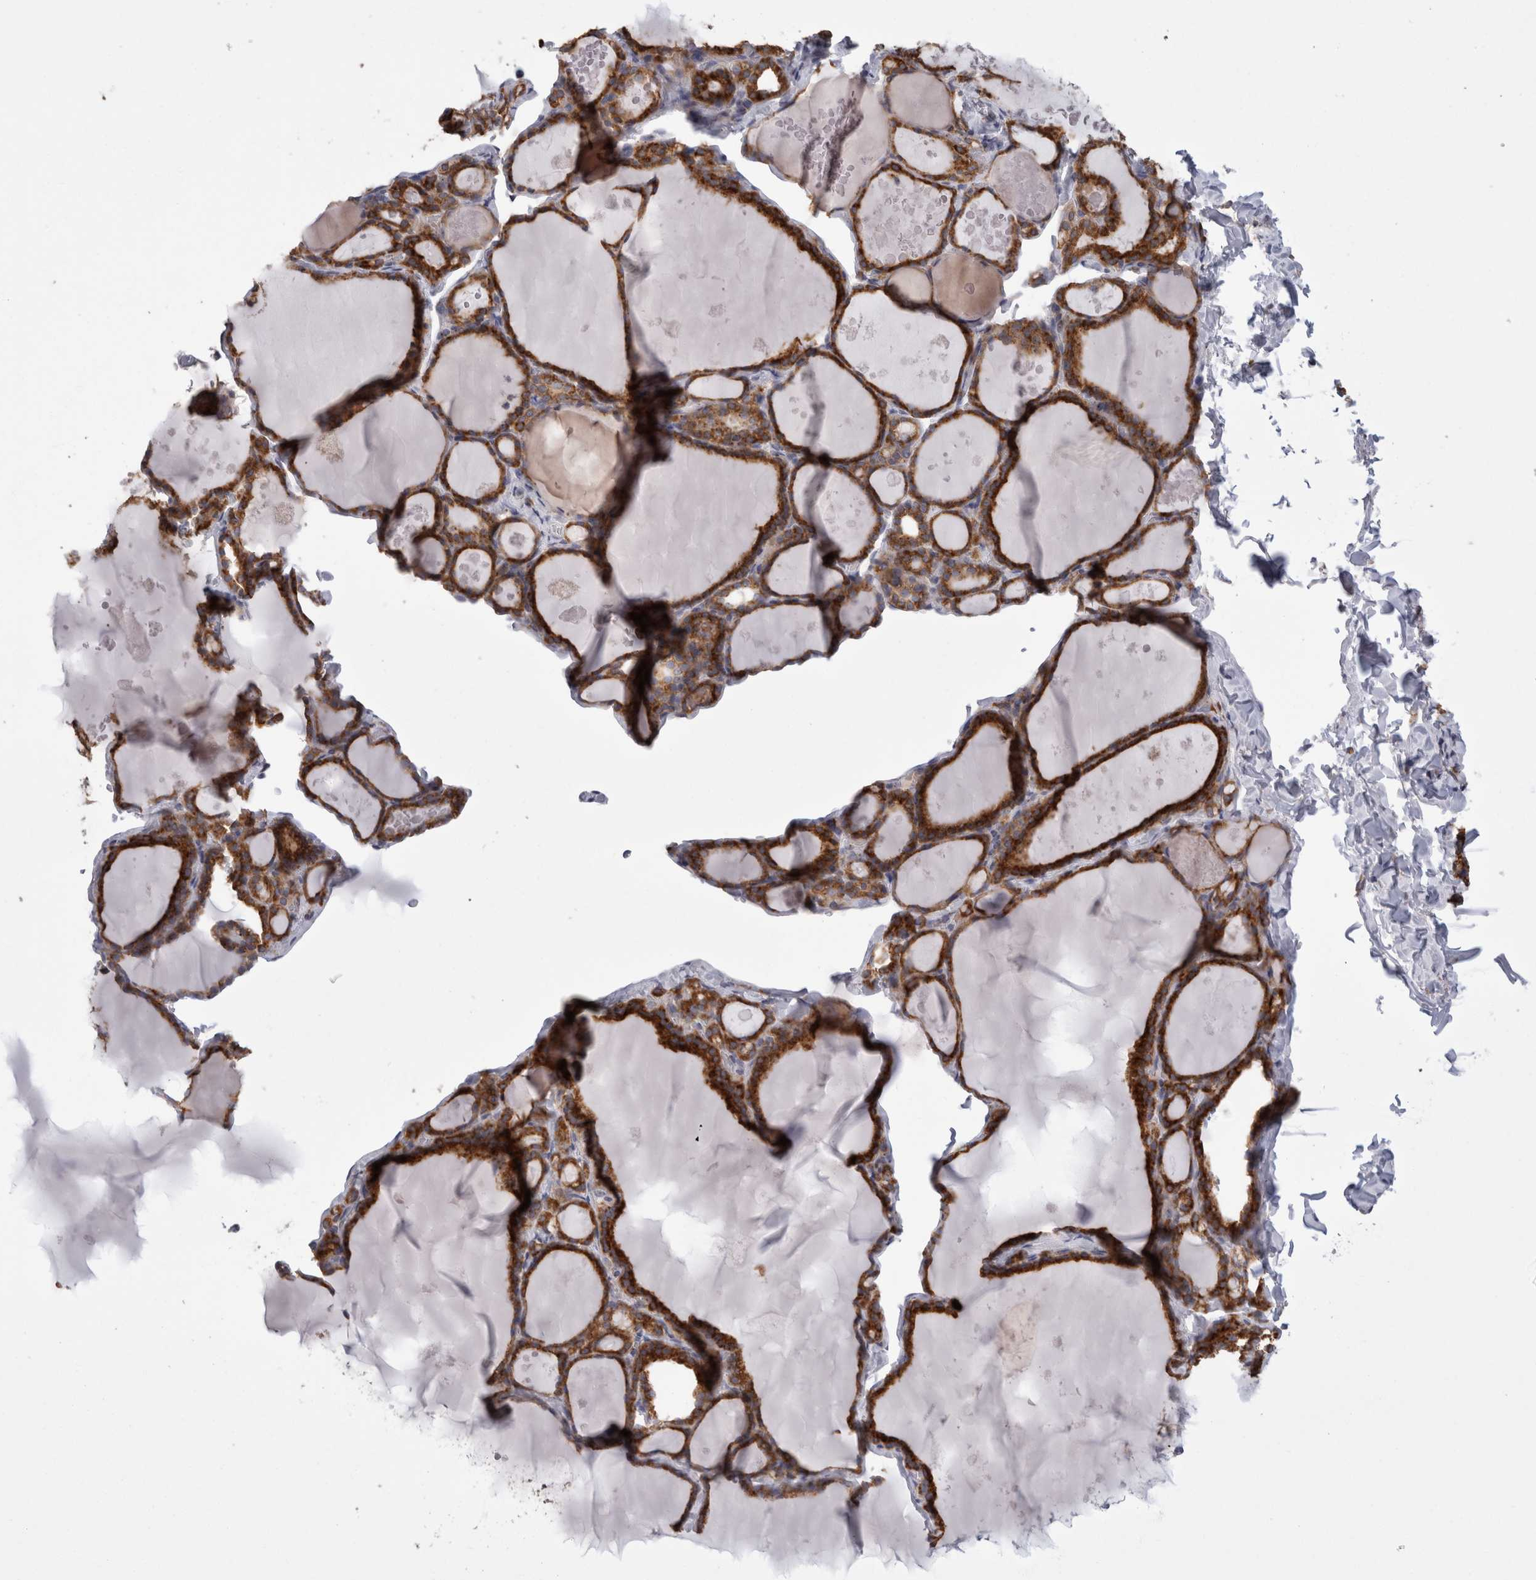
{"staining": {"intensity": "strong", "quantity": ">75%", "location": "cytoplasmic/membranous"}, "tissue": "thyroid gland", "cell_type": "Glandular cells", "image_type": "normal", "snomed": [{"axis": "morphology", "description": "Normal tissue, NOS"}, {"axis": "topography", "description": "Thyroid gland"}], "caption": "Immunohistochemical staining of benign thyroid gland shows high levels of strong cytoplasmic/membranous expression in about >75% of glandular cells. (DAB (3,3'-diaminobenzidine) IHC with brightfield microscopy, high magnification).", "gene": "ZNF341", "patient": {"sex": "male", "age": 56}}